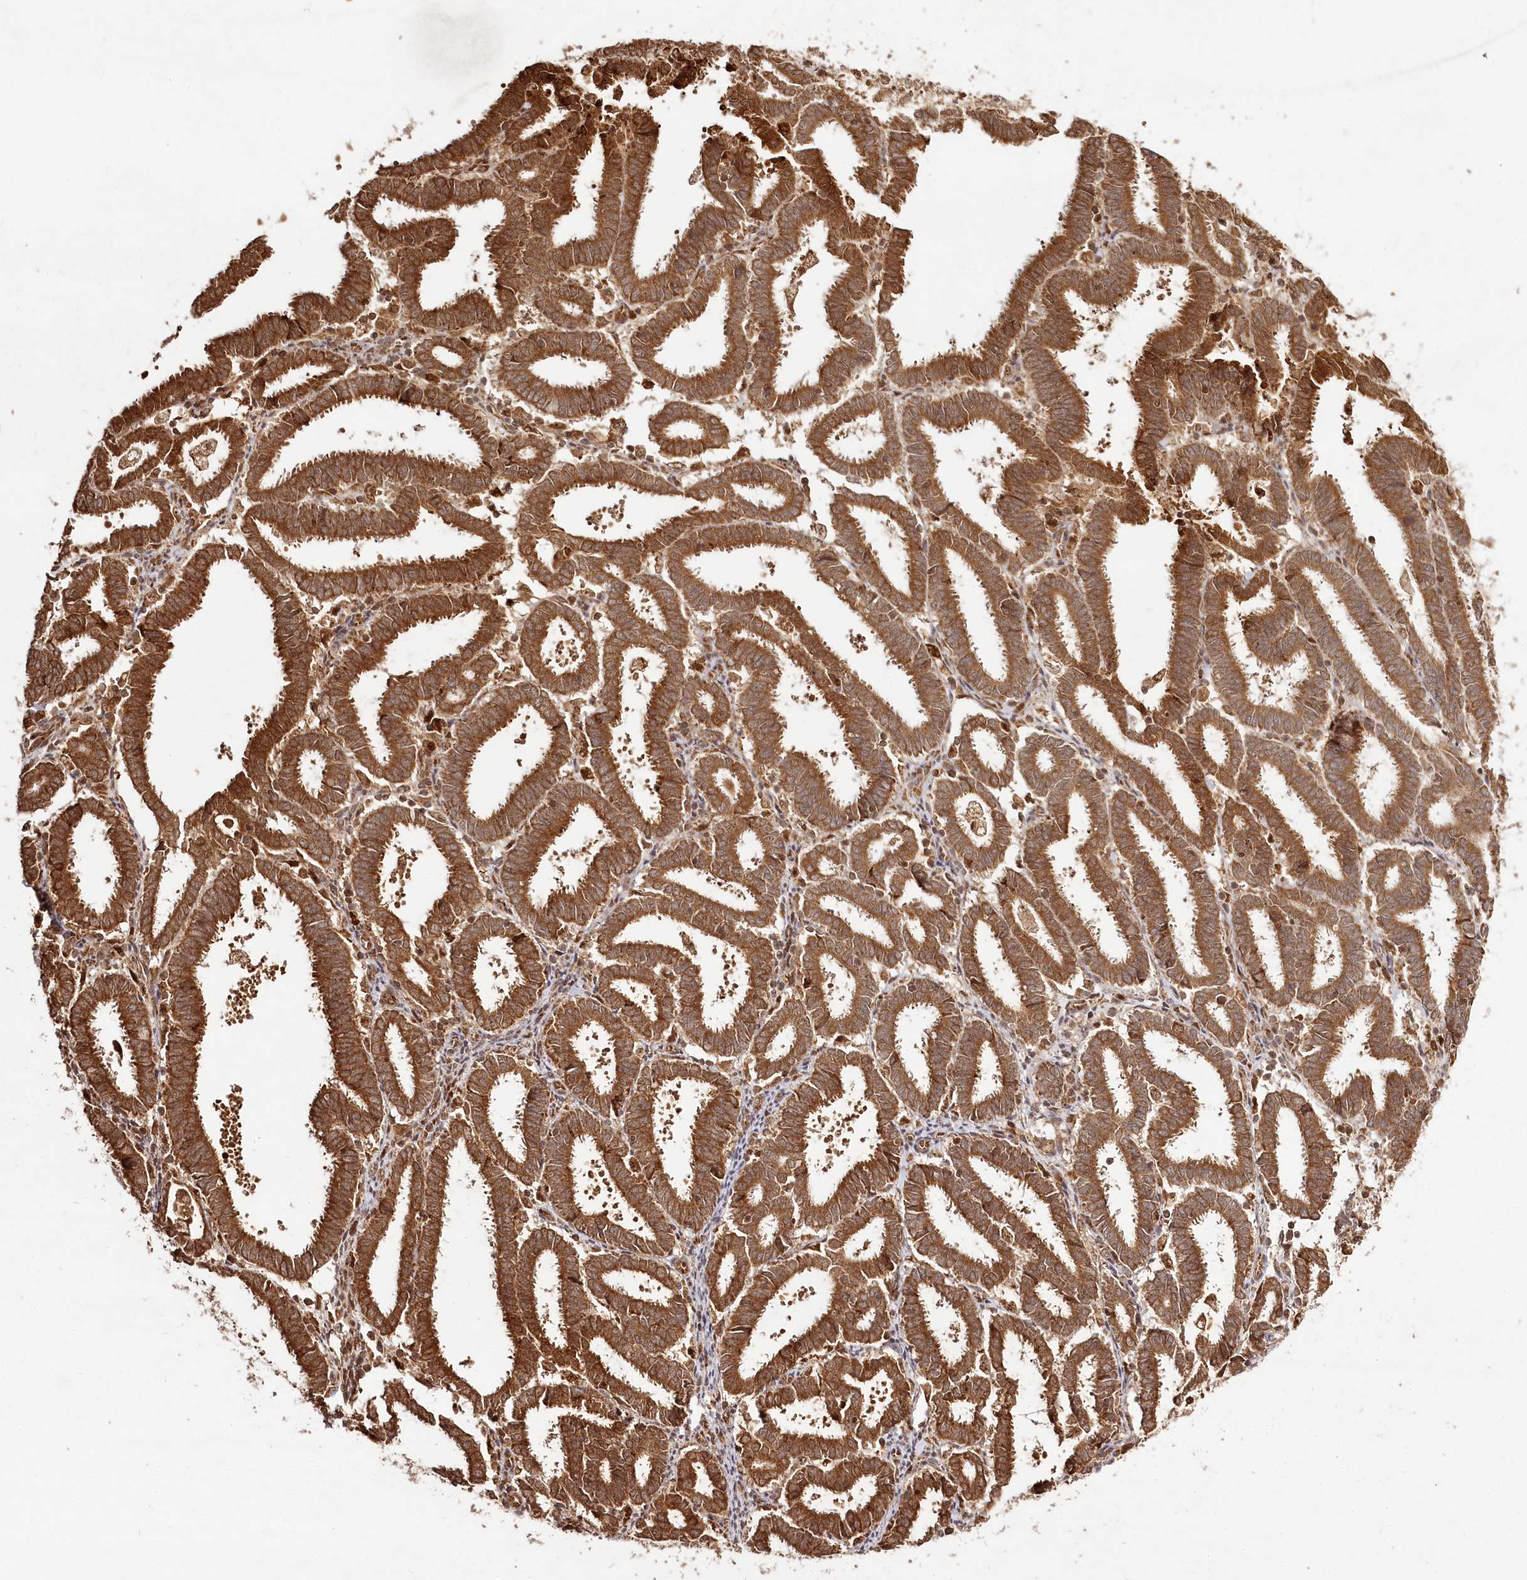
{"staining": {"intensity": "strong", "quantity": ">75%", "location": "cytoplasmic/membranous"}, "tissue": "endometrial cancer", "cell_type": "Tumor cells", "image_type": "cancer", "snomed": [{"axis": "morphology", "description": "Adenocarcinoma, NOS"}, {"axis": "topography", "description": "Uterus"}], "caption": "Endometrial cancer (adenocarcinoma) stained with DAB IHC displays high levels of strong cytoplasmic/membranous staining in approximately >75% of tumor cells.", "gene": "ULK2", "patient": {"sex": "female", "age": 83}}